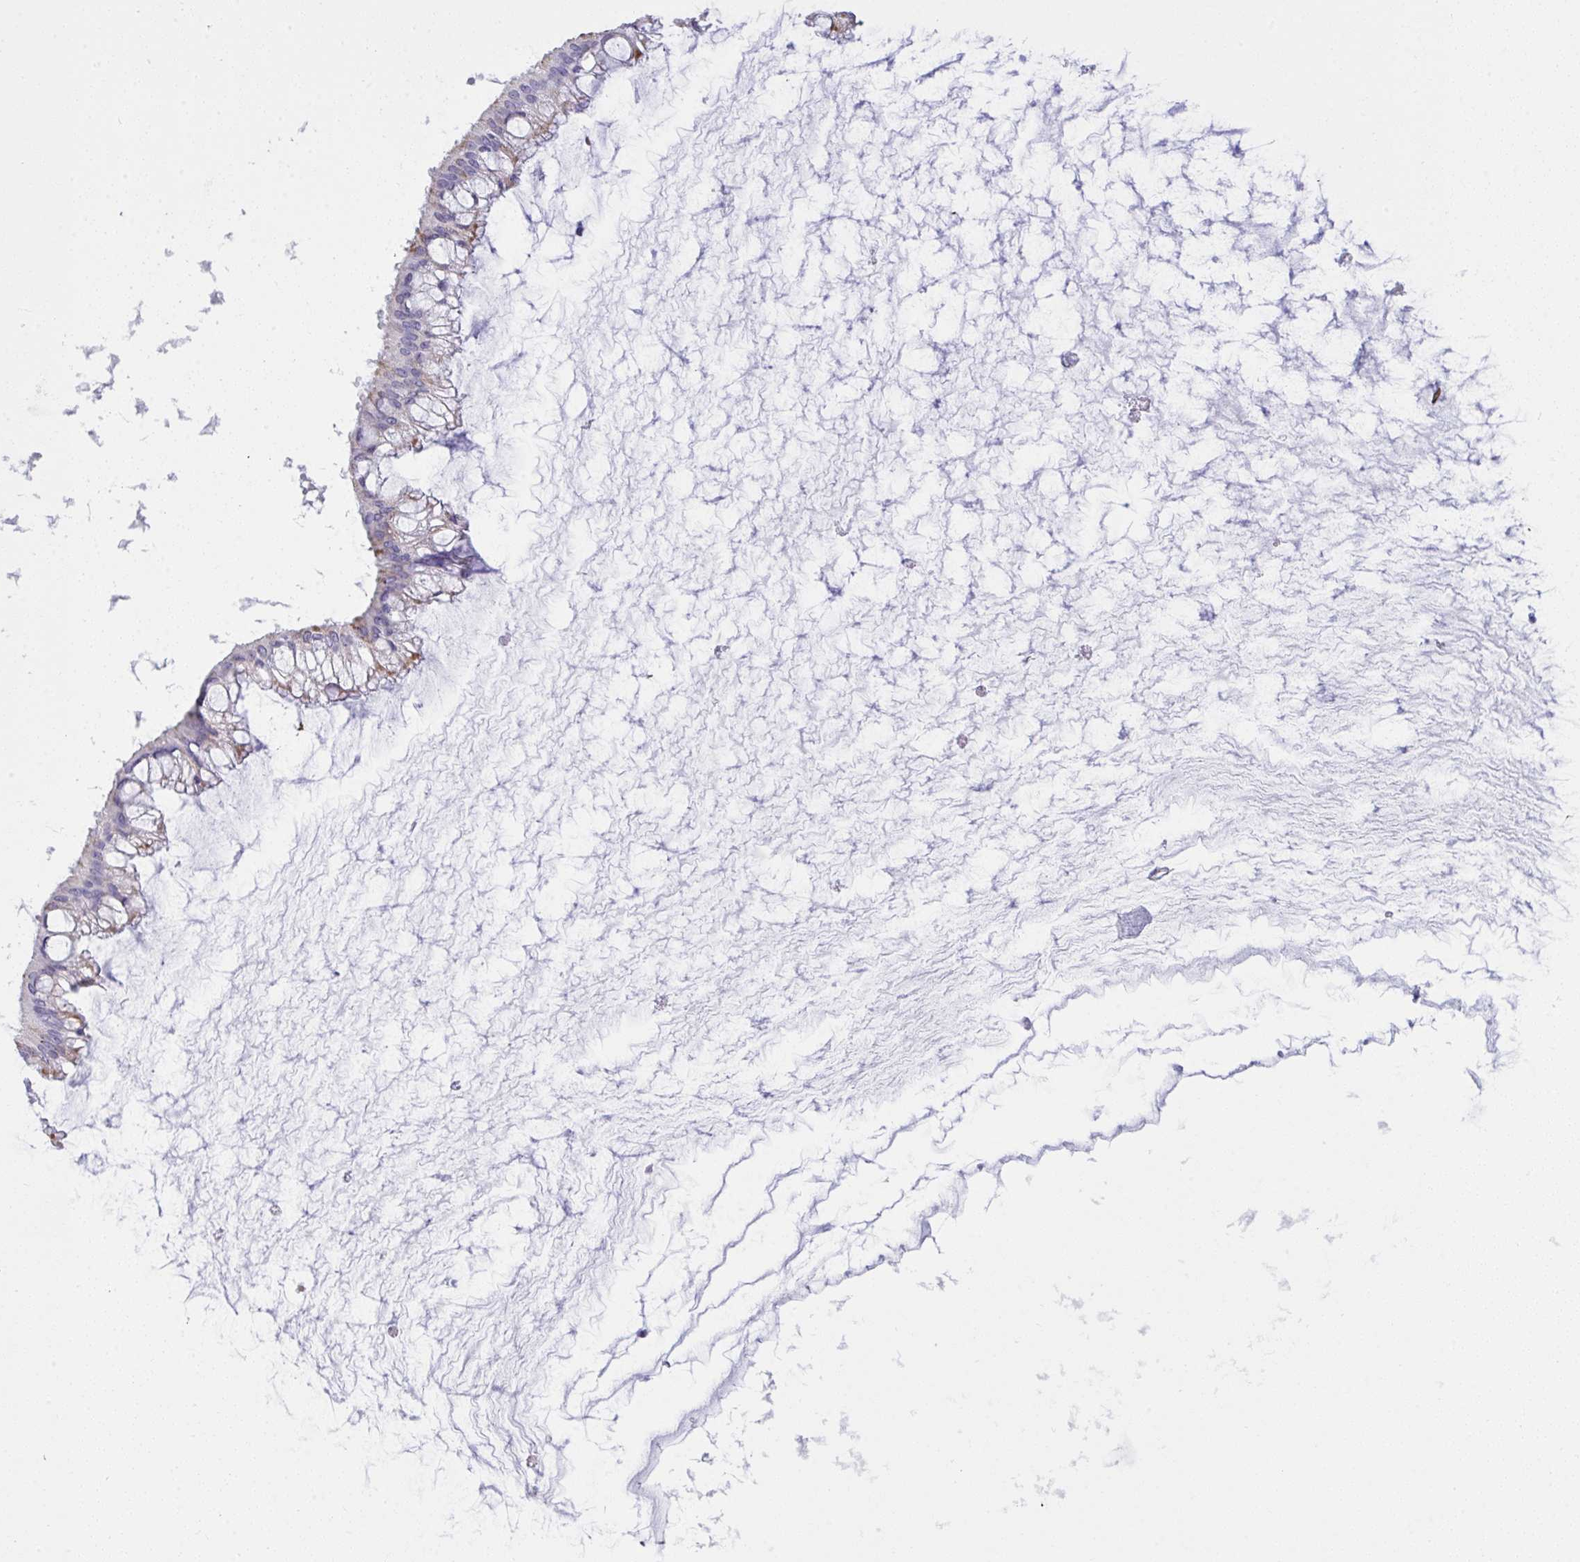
{"staining": {"intensity": "weak", "quantity": "<25%", "location": "cytoplasmic/membranous"}, "tissue": "ovarian cancer", "cell_type": "Tumor cells", "image_type": "cancer", "snomed": [{"axis": "morphology", "description": "Cystadenocarcinoma, mucinous, NOS"}, {"axis": "topography", "description": "Ovary"}], "caption": "The immunohistochemistry micrograph has no significant positivity in tumor cells of ovarian mucinous cystadenocarcinoma tissue.", "gene": "SLC35B1", "patient": {"sex": "female", "age": 73}}